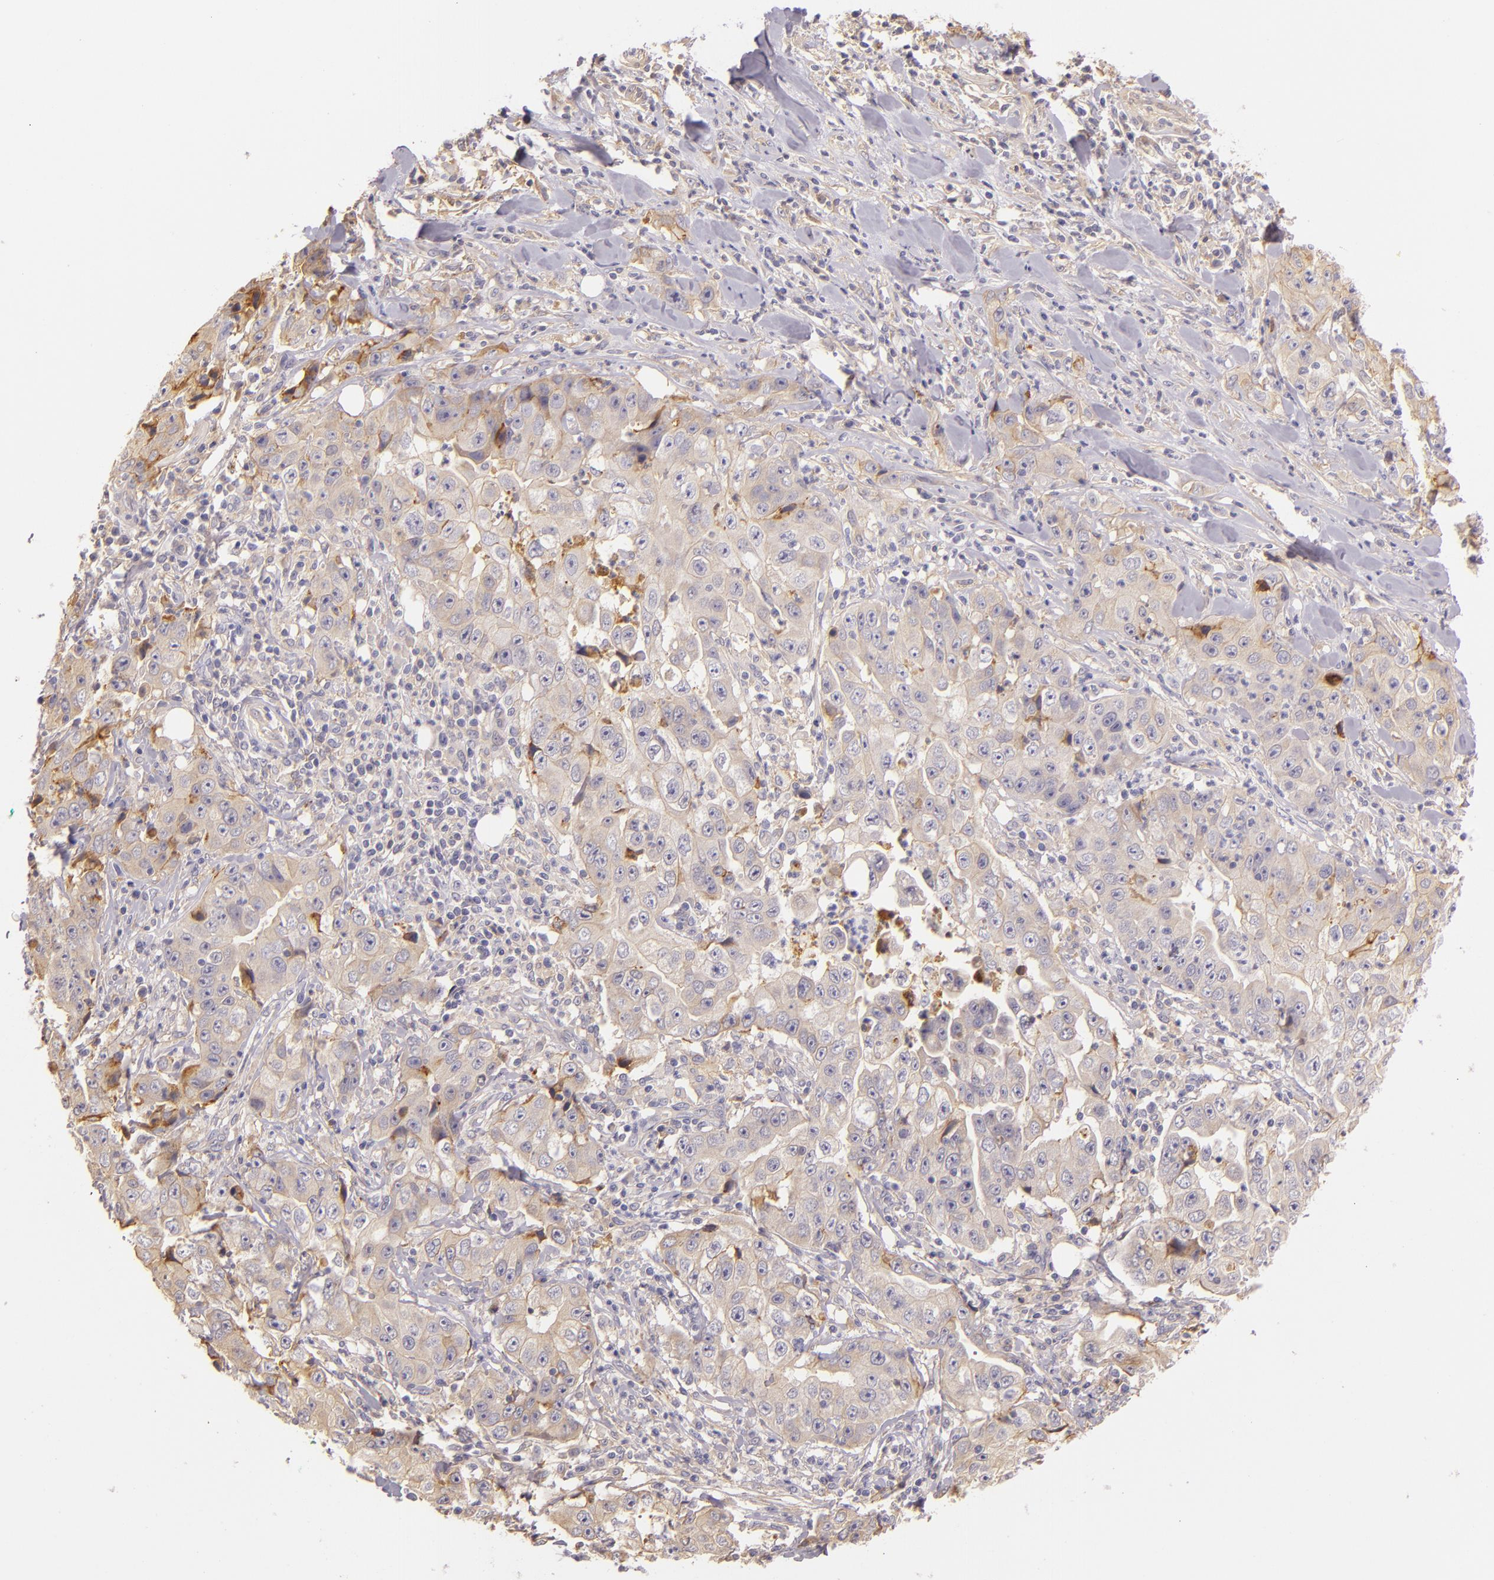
{"staining": {"intensity": "moderate", "quantity": "<25%", "location": "cytoplasmic/membranous"}, "tissue": "lung cancer", "cell_type": "Tumor cells", "image_type": "cancer", "snomed": [{"axis": "morphology", "description": "Squamous cell carcinoma, NOS"}, {"axis": "topography", "description": "Lung"}], "caption": "Protein analysis of squamous cell carcinoma (lung) tissue displays moderate cytoplasmic/membranous positivity in approximately <25% of tumor cells. Ihc stains the protein in brown and the nuclei are stained blue.", "gene": "CTSF", "patient": {"sex": "male", "age": 64}}